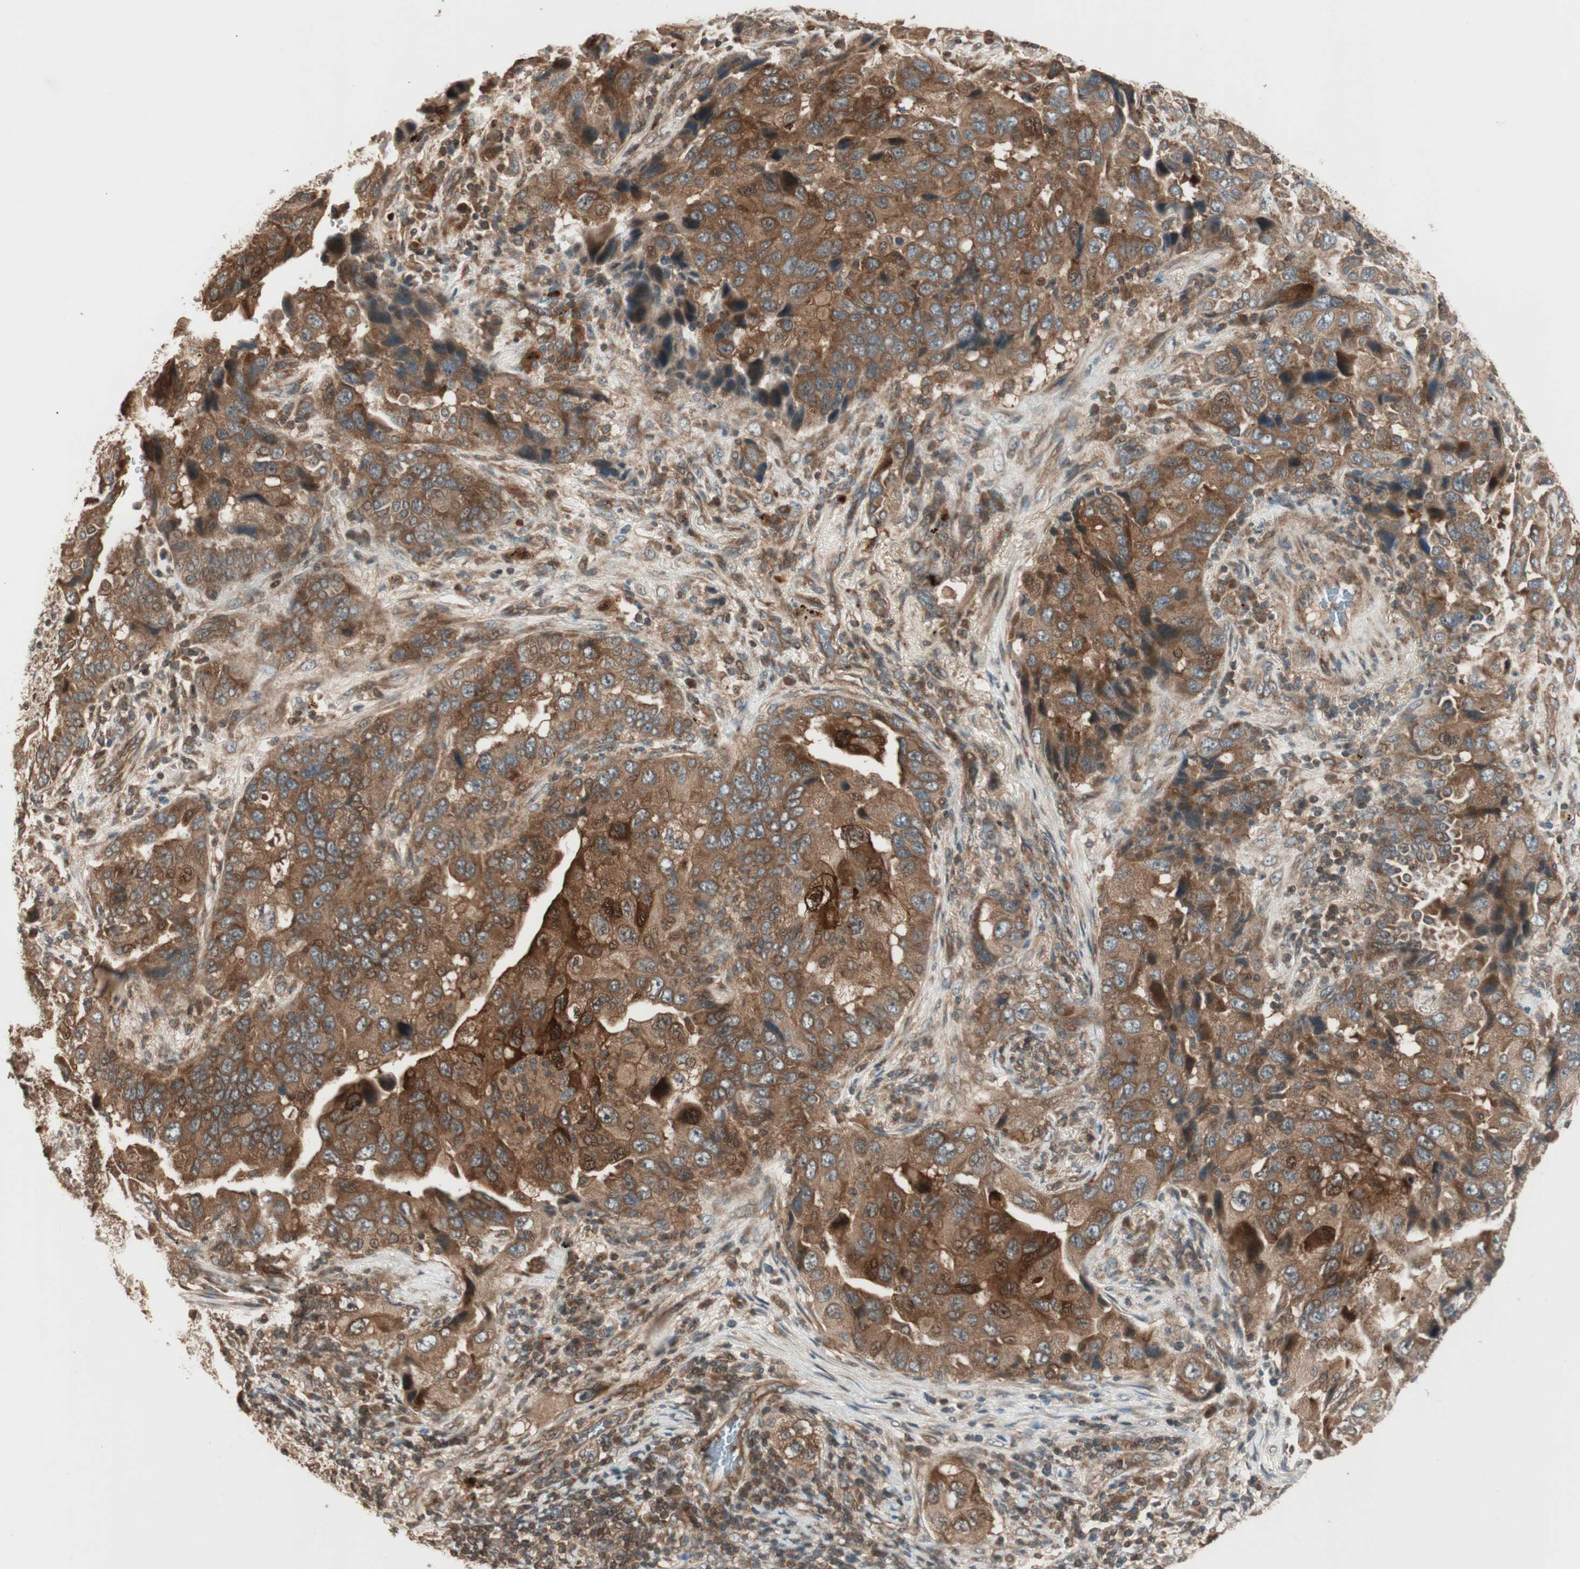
{"staining": {"intensity": "moderate", "quantity": ">75%", "location": "cytoplasmic/membranous,nuclear"}, "tissue": "lung cancer", "cell_type": "Tumor cells", "image_type": "cancer", "snomed": [{"axis": "morphology", "description": "Adenocarcinoma, NOS"}, {"axis": "topography", "description": "Lung"}], "caption": "Lung cancer stained with DAB immunohistochemistry demonstrates medium levels of moderate cytoplasmic/membranous and nuclear staining in approximately >75% of tumor cells.", "gene": "CNOT4", "patient": {"sex": "female", "age": 65}}